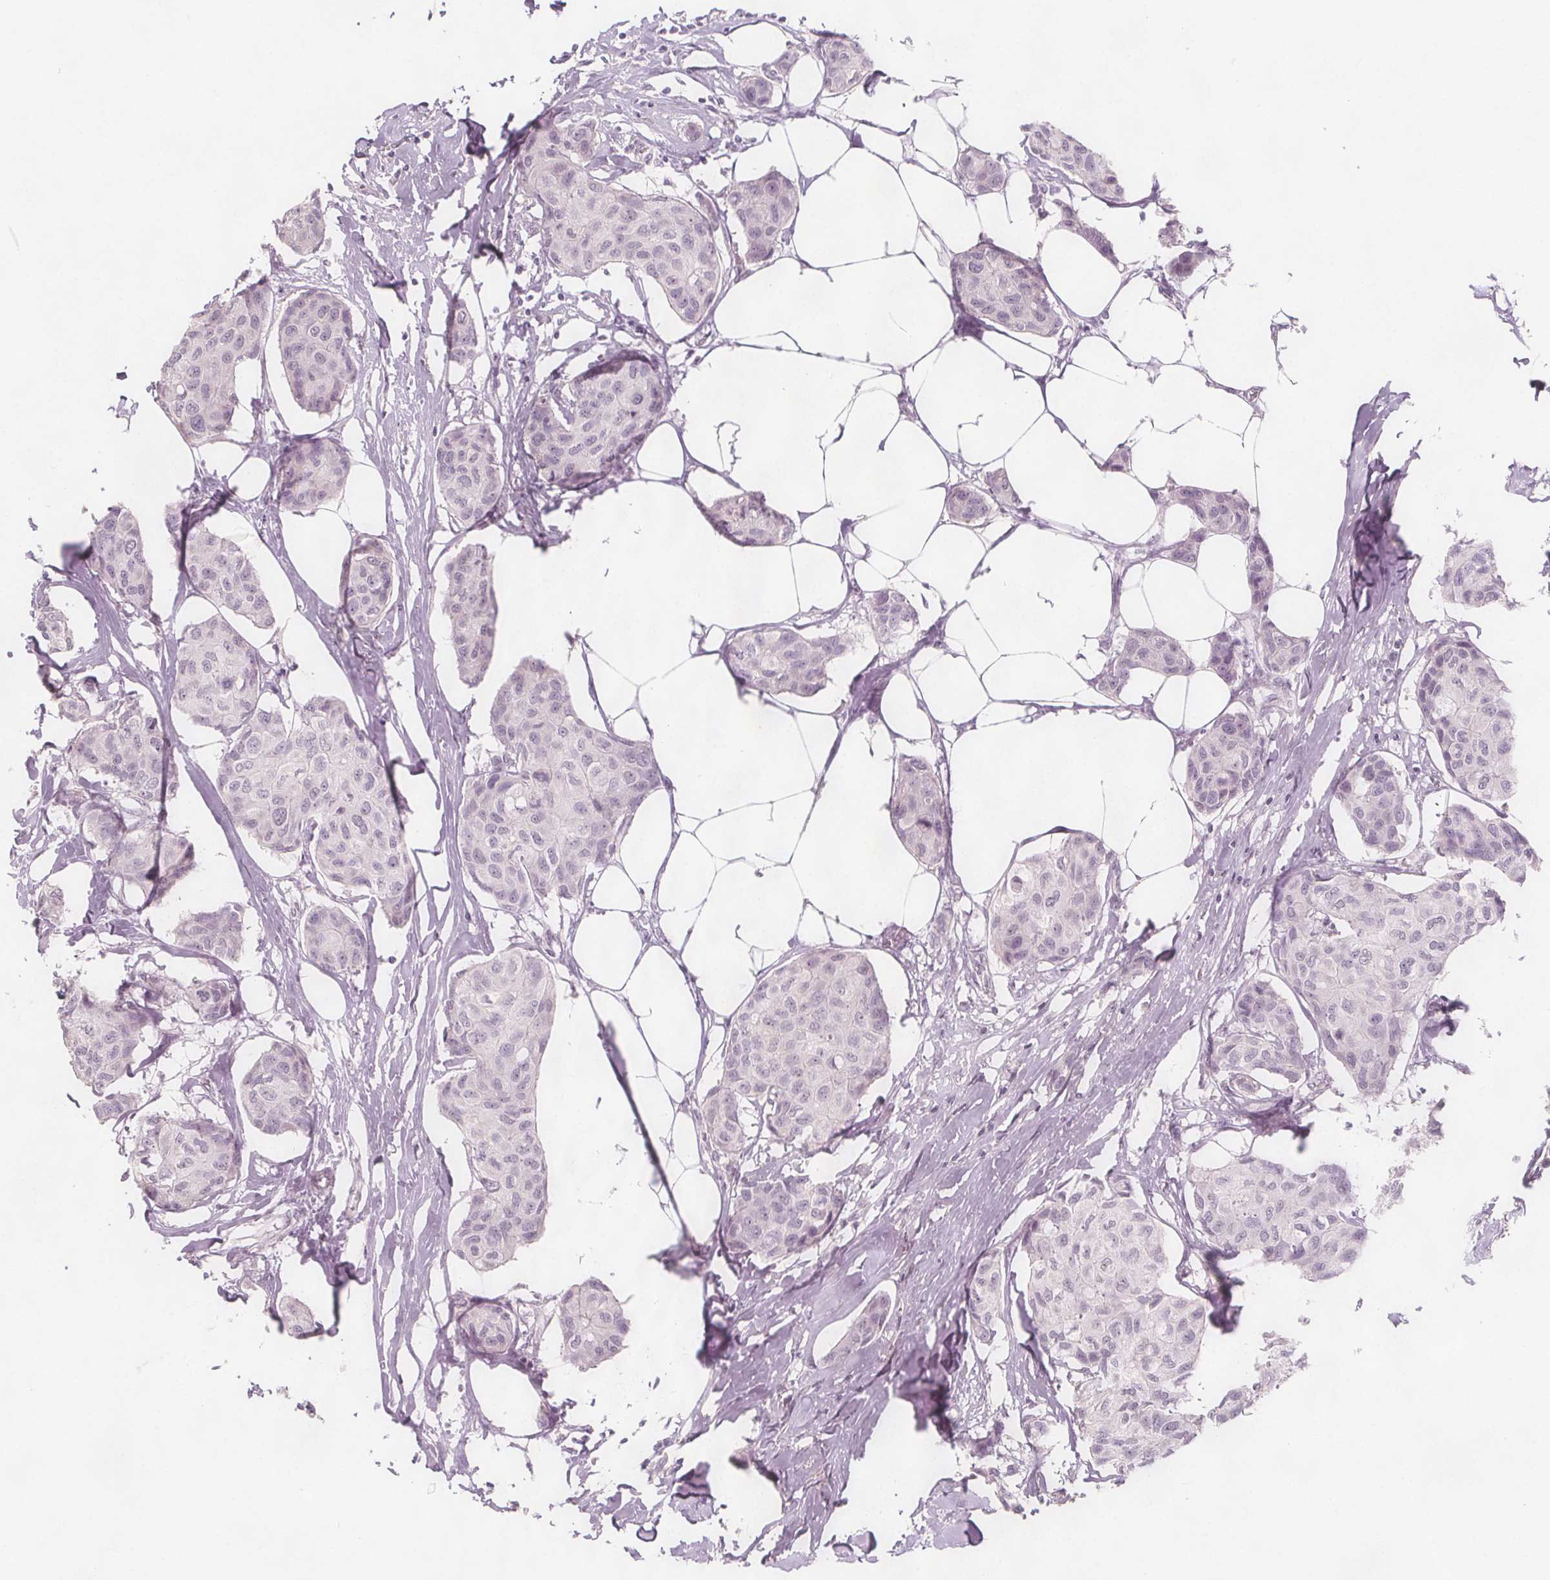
{"staining": {"intensity": "negative", "quantity": "none", "location": "none"}, "tissue": "breast cancer", "cell_type": "Tumor cells", "image_type": "cancer", "snomed": [{"axis": "morphology", "description": "Duct carcinoma"}, {"axis": "topography", "description": "Breast"}], "caption": "Immunohistochemistry (IHC) photomicrograph of infiltrating ductal carcinoma (breast) stained for a protein (brown), which shows no staining in tumor cells. (Brightfield microscopy of DAB immunohistochemistry at high magnification).", "gene": "C1orf167", "patient": {"sex": "female", "age": 80}}